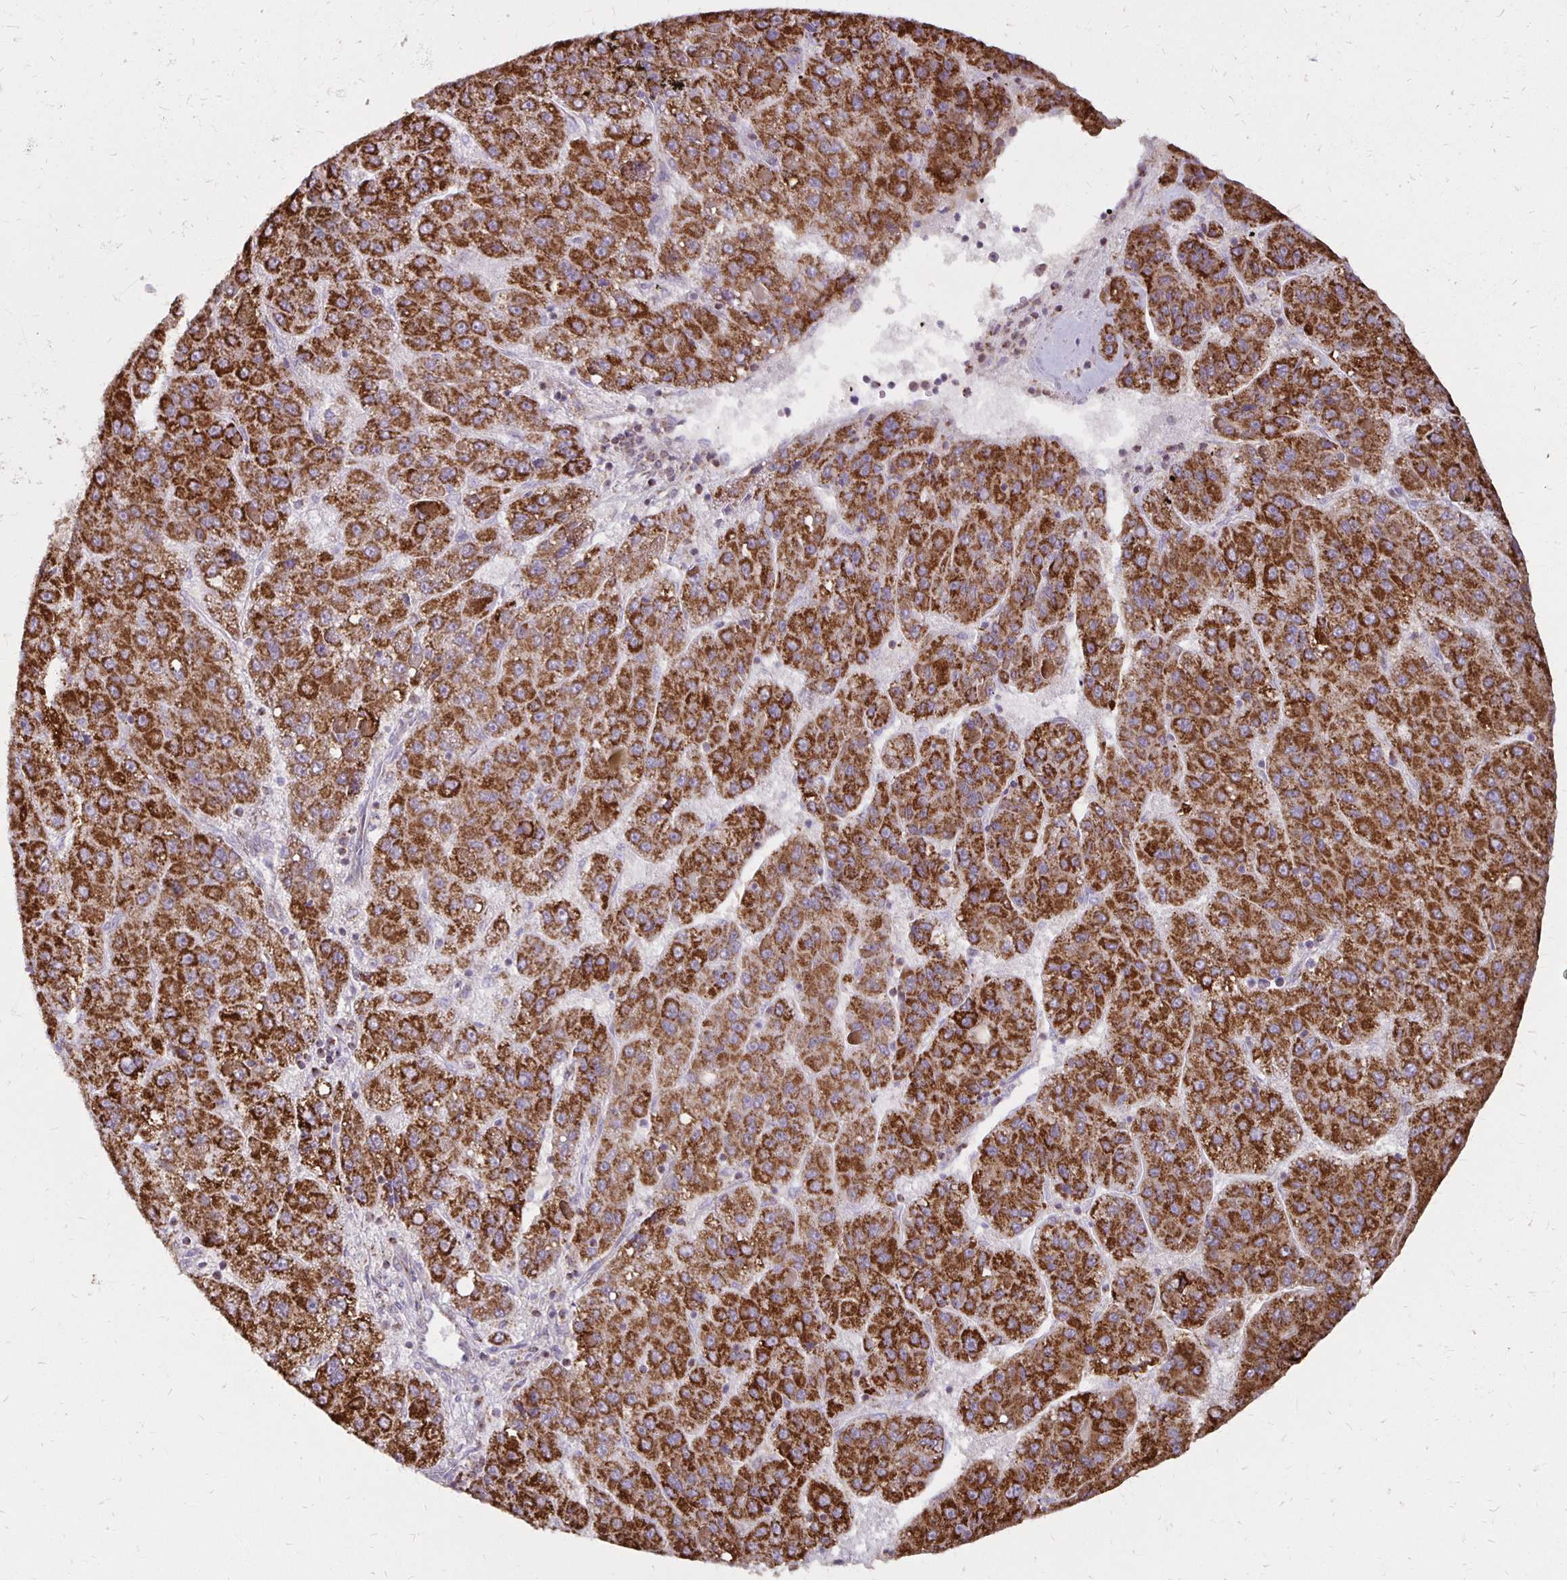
{"staining": {"intensity": "strong", "quantity": ">75%", "location": "cytoplasmic/membranous"}, "tissue": "liver cancer", "cell_type": "Tumor cells", "image_type": "cancer", "snomed": [{"axis": "morphology", "description": "Carcinoma, Hepatocellular, NOS"}, {"axis": "topography", "description": "Liver"}], "caption": "Immunohistochemical staining of human liver cancer (hepatocellular carcinoma) displays strong cytoplasmic/membranous protein staining in about >75% of tumor cells.", "gene": "IER3", "patient": {"sex": "female", "age": 82}}